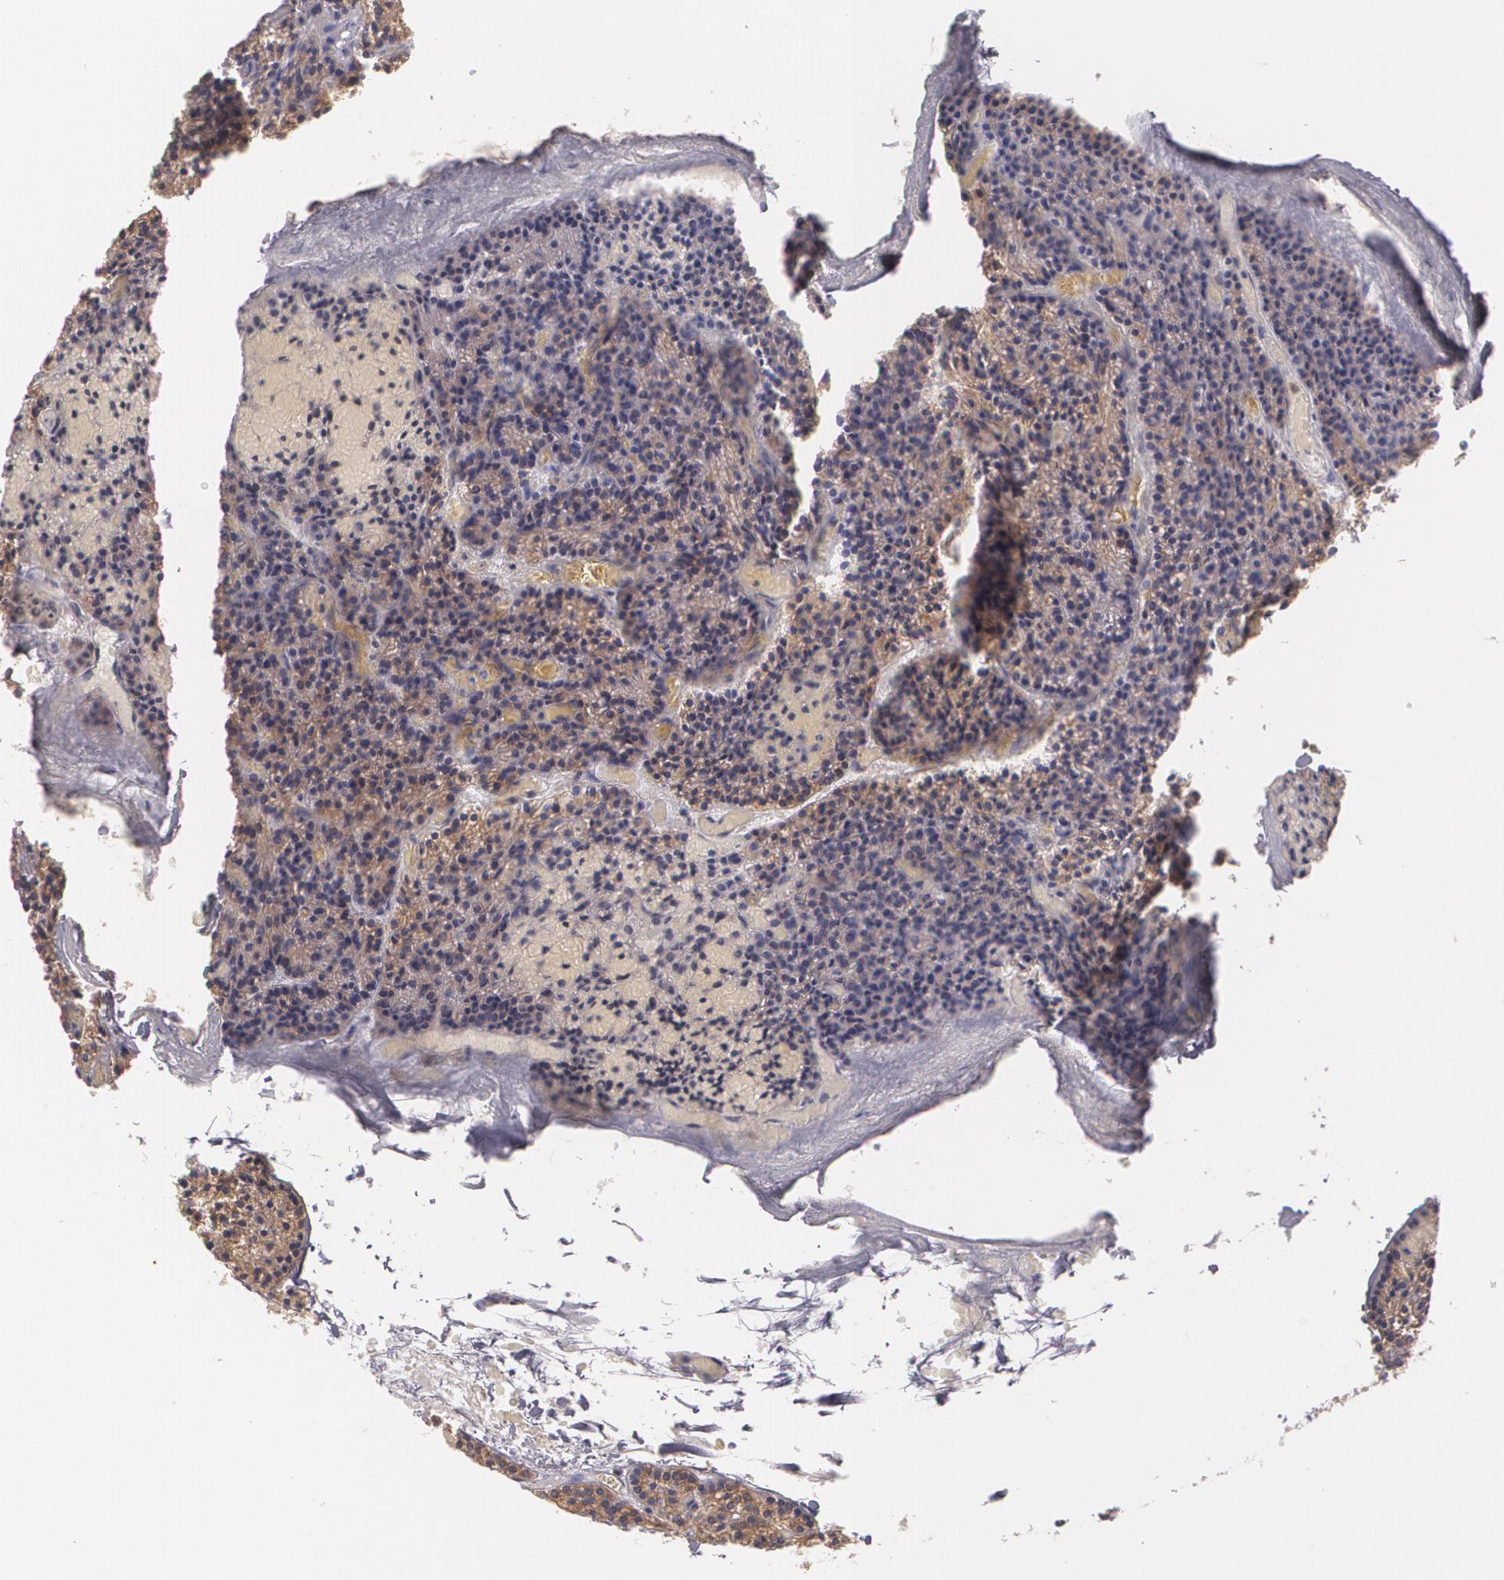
{"staining": {"intensity": "moderate", "quantity": ">75%", "location": "cytoplasmic/membranous"}, "tissue": "parathyroid gland", "cell_type": "Glandular cells", "image_type": "normal", "snomed": [{"axis": "morphology", "description": "Normal tissue, NOS"}, {"axis": "topography", "description": "Parathyroid gland"}], "caption": "Parathyroid gland stained with DAB (3,3'-diaminobenzidine) immunohistochemistry (IHC) shows medium levels of moderate cytoplasmic/membranous positivity in approximately >75% of glandular cells.", "gene": "CCL17", "patient": {"sex": "male", "age": 57}}